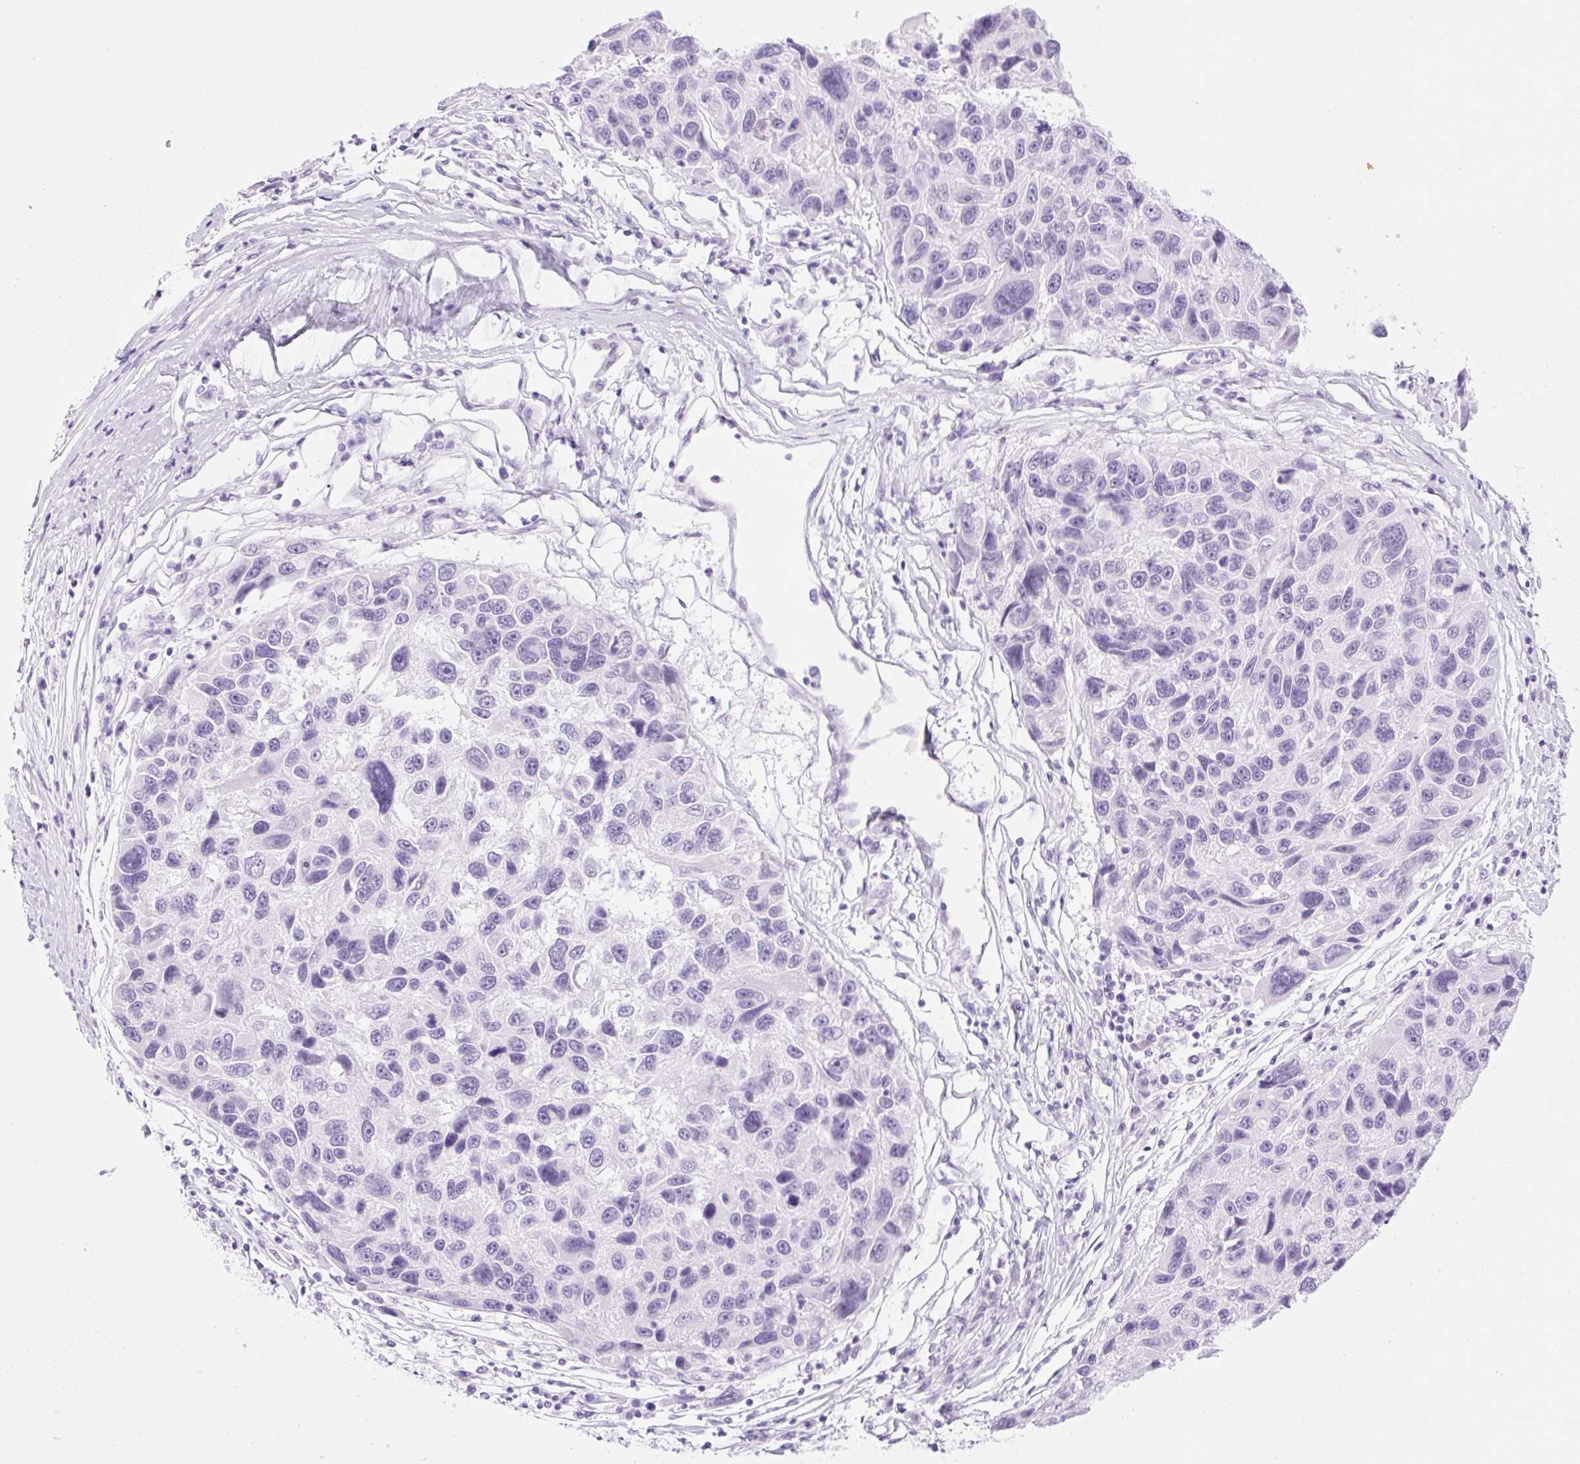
{"staining": {"intensity": "negative", "quantity": "none", "location": "none"}, "tissue": "melanoma", "cell_type": "Tumor cells", "image_type": "cancer", "snomed": [{"axis": "morphology", "description": "Malignant melanoma, NOS"}, {"axis": "topography", "description": "Skin"}], "caption": "The image displays no significant expression in tumor cells of melanoma.", "gene": "SPRR4", "patient": {"sex": "male", "age": 53}}